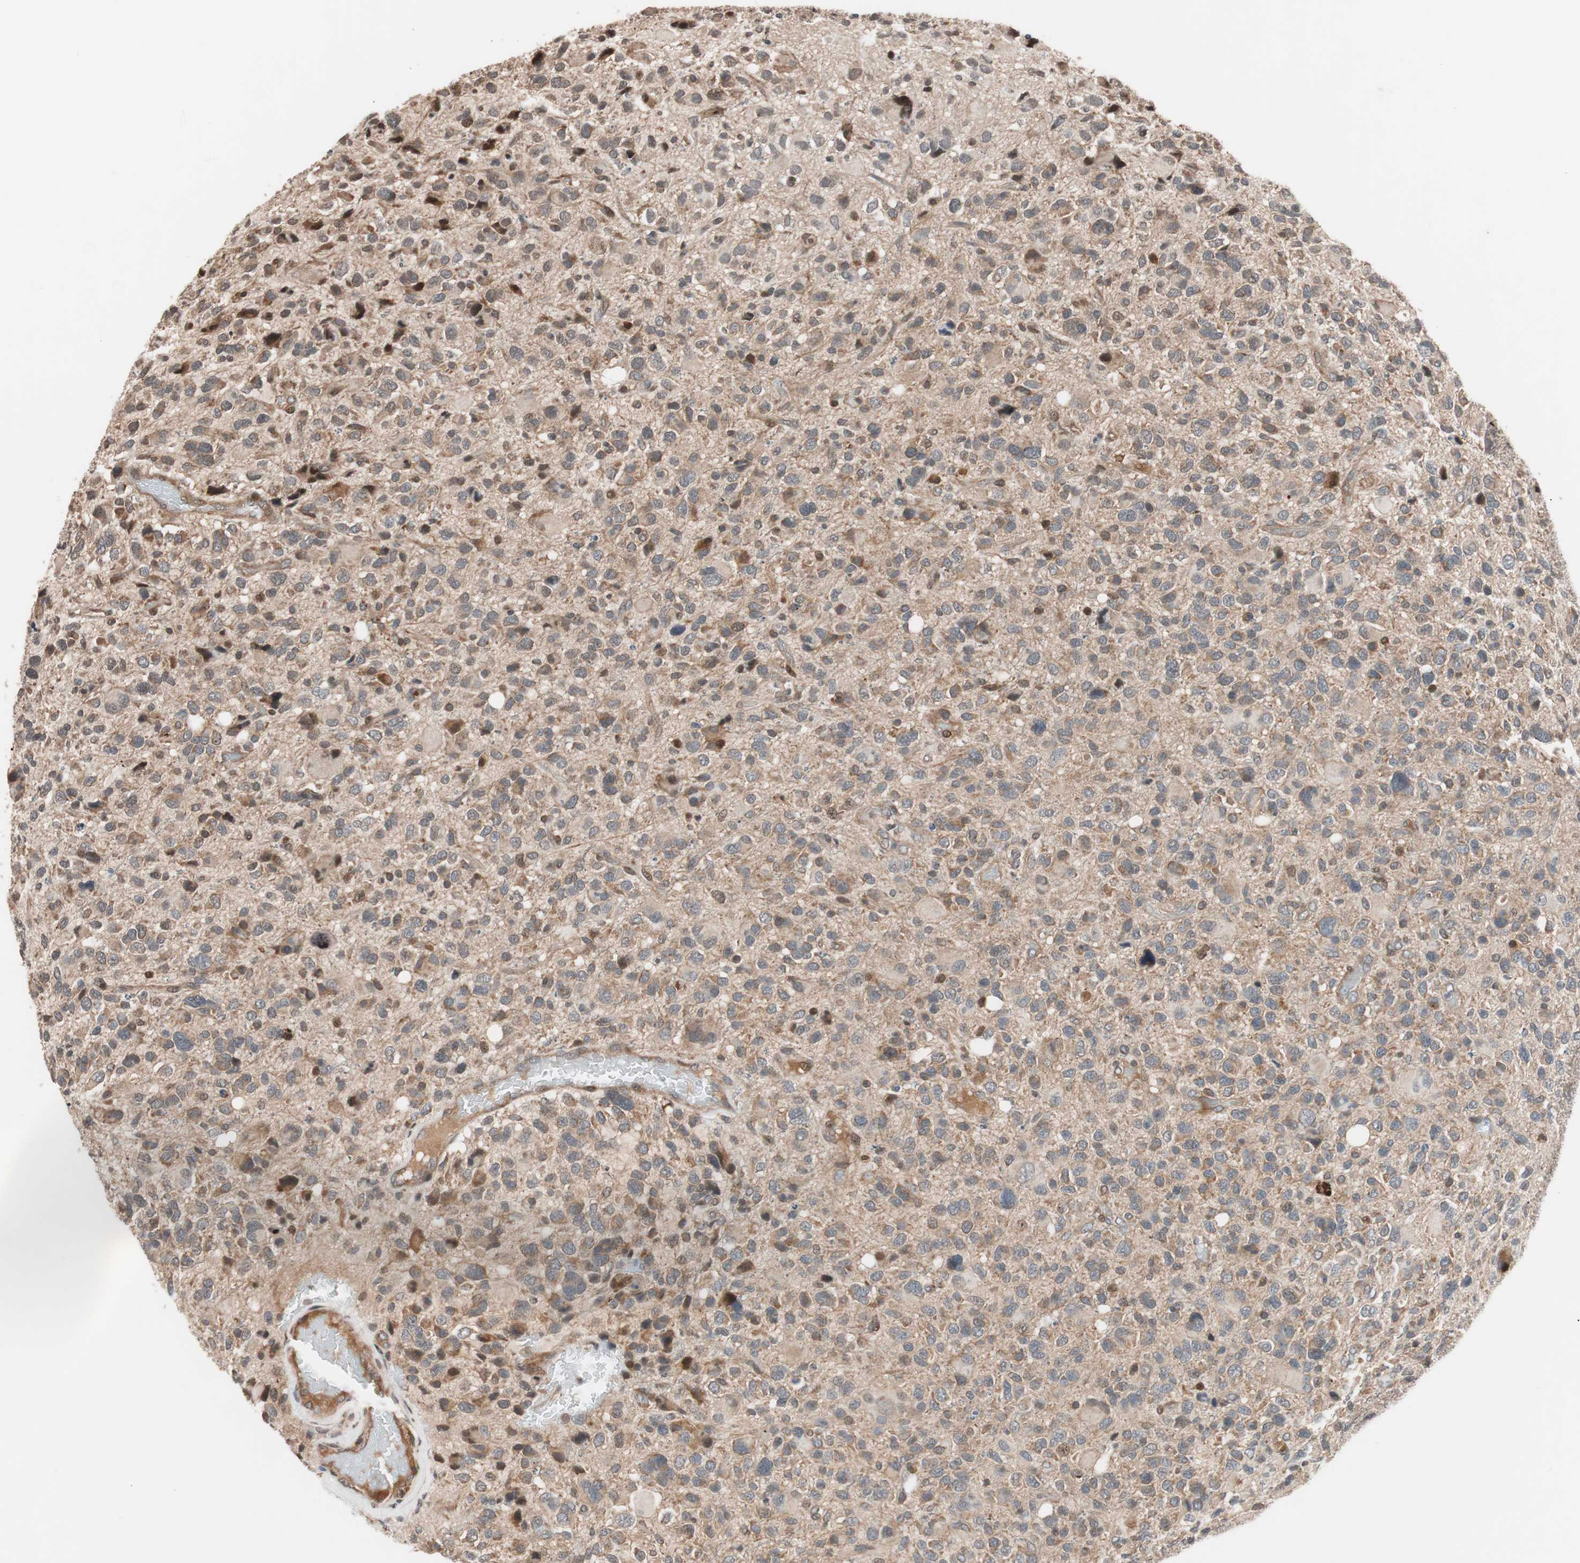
{"staining": {"intensity": "moderate", "quantity": ">75%", "location": "cytoplasmic/membranous"}, "tissue": "glioma", "cell_type": "Tumor cells", "image_type": "cancer", "snomed": [{"axis": "morphology", "description": "Glioma, malignant, High grade"}, {"axis": "topography", "description": "Brain"}], "caption": "Protein staining reveals moderate cytoplasmic/membranous staining in about >75% of tumor cells in glioma. Immunohistochemistry (ihc) stains the protein of interest in brown and the nuclei are stained blue.", "gene": "NF2", "patient": {"sex": "male", "age": 48}}